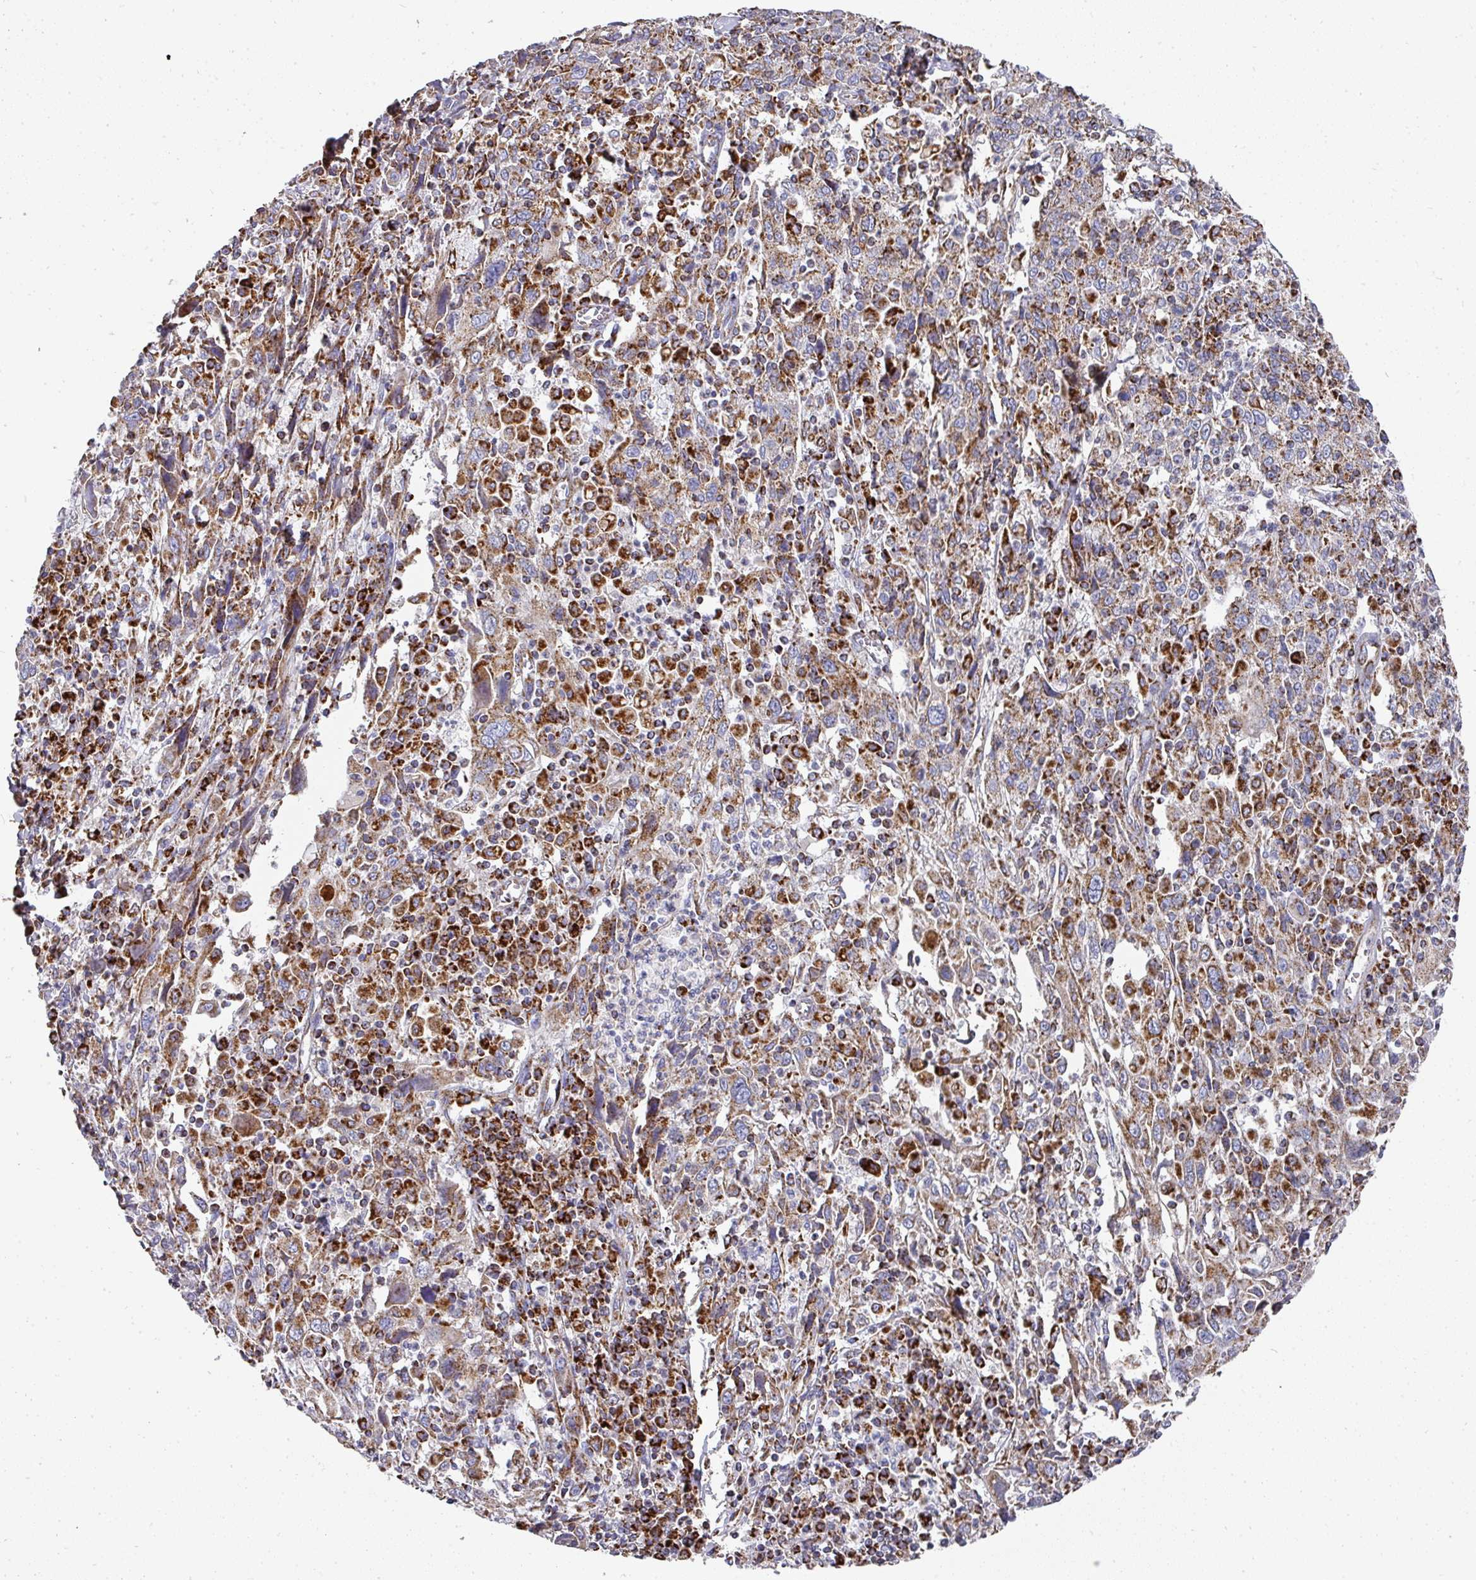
{"staining": {"intensity": "strong", "quantity": "25%-75%", "location": "cytoplasmic/membranous"}, "tissue": "cervical cancer", "cell_type": "Tumor cells", "image_type": "cancer", "snomed": [{"axis": "morphology", "description": "Squamous cell carcinoma, NOS"}, {"axis": "topography", "description": "Cervix"}], "caption": "Cervical squamous cell carcinoma stained for a protein (brown) exhibits strong cytoplasmic/membranous positive expression in approximately 25%-75% of tumor cells.", "gene": "UQCRFS1", "patient": {"sex": "female", "age": 46}}